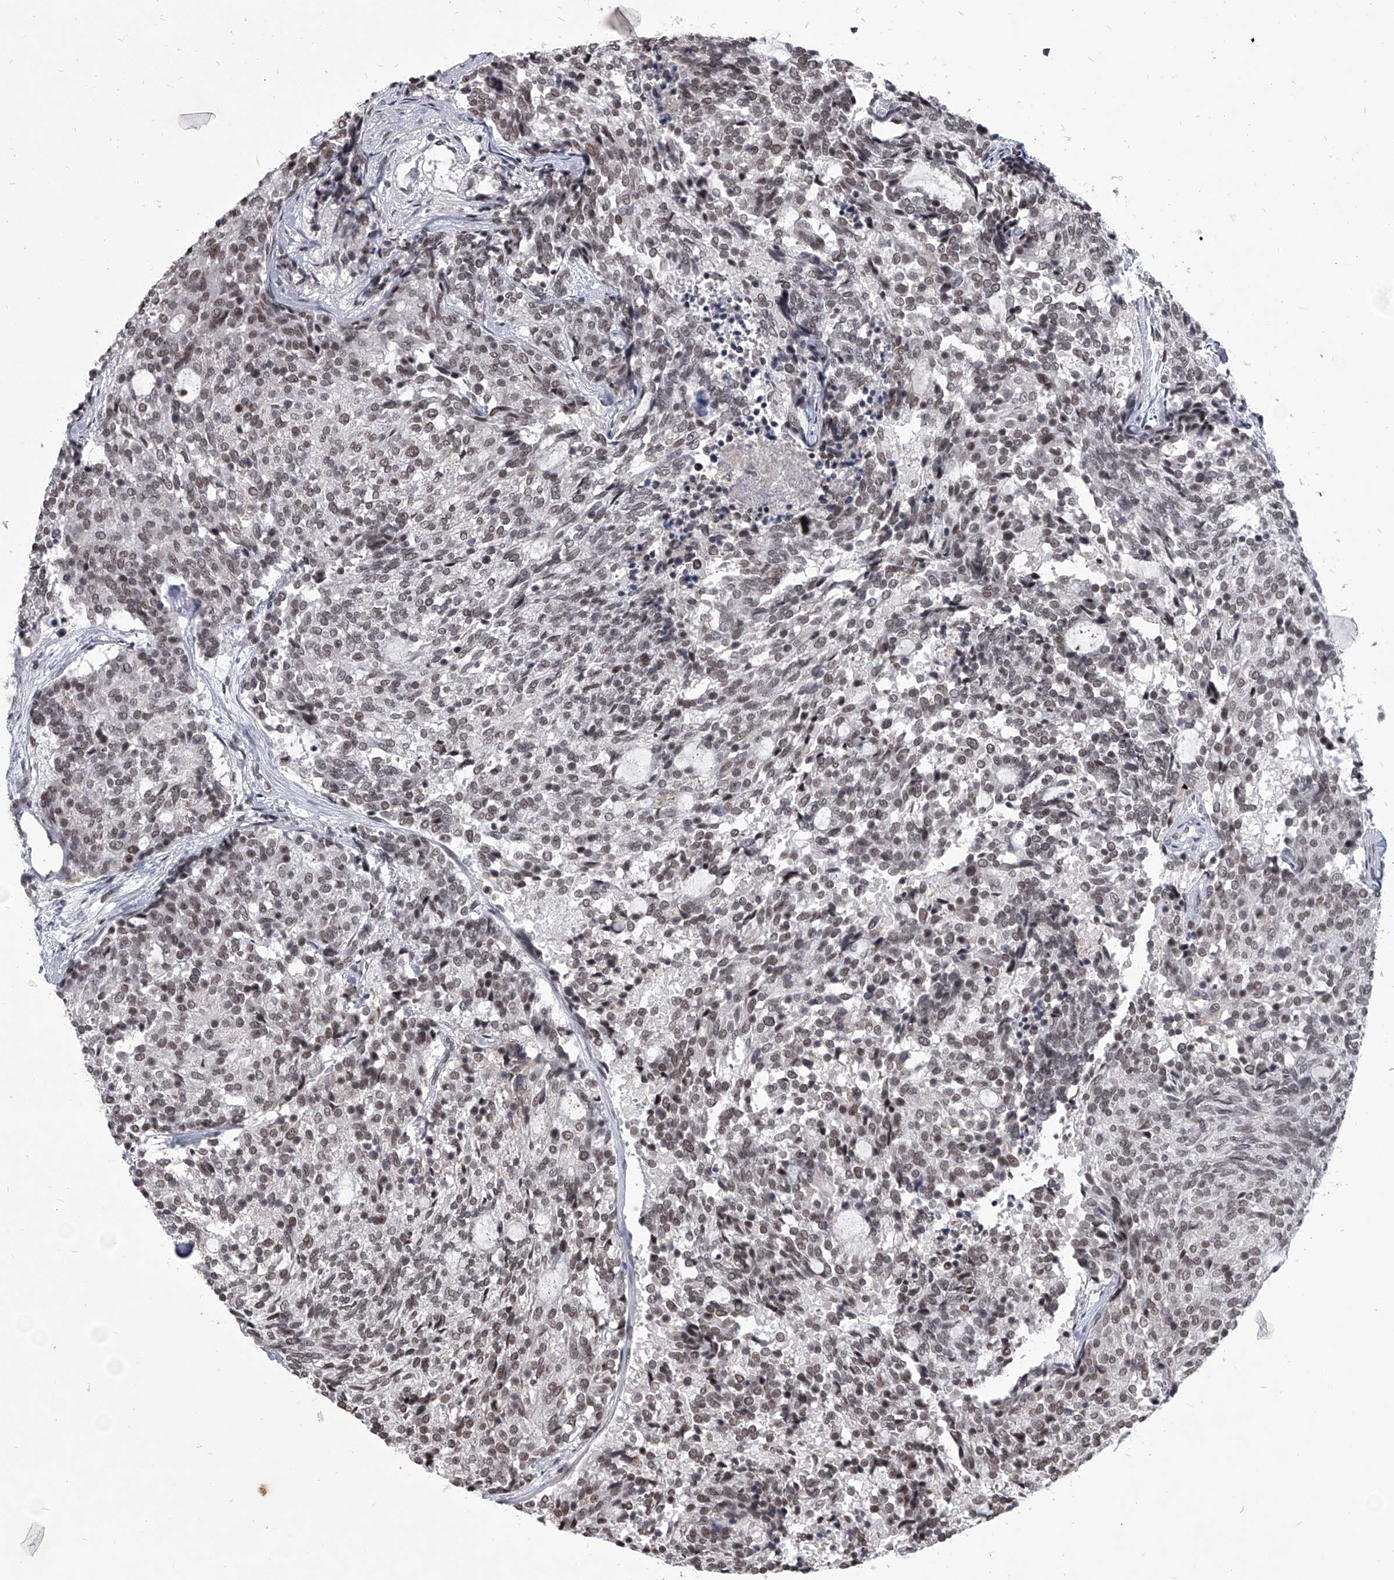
{"staining": {"intensity": "weak", "quantity": ">75%", "location": "nuclear"}, "tissue": "carcinoid", "cell_type": "Tumor cells", "image_type": "cancer", "snomed": [{"axis": "morphology", "description": "Carcinoid, malignant, NOS"}, {"axis": "topography", "description": "Pancreas"}], "caption": "Carcinoid (malignant) stained with DAB immunohistochemistry exhibits low levels of weak nuclear staining in approximately >75% of tumor cells.", "gene": "PPIL4", "patient": {"sex": "female", "age": 54}}